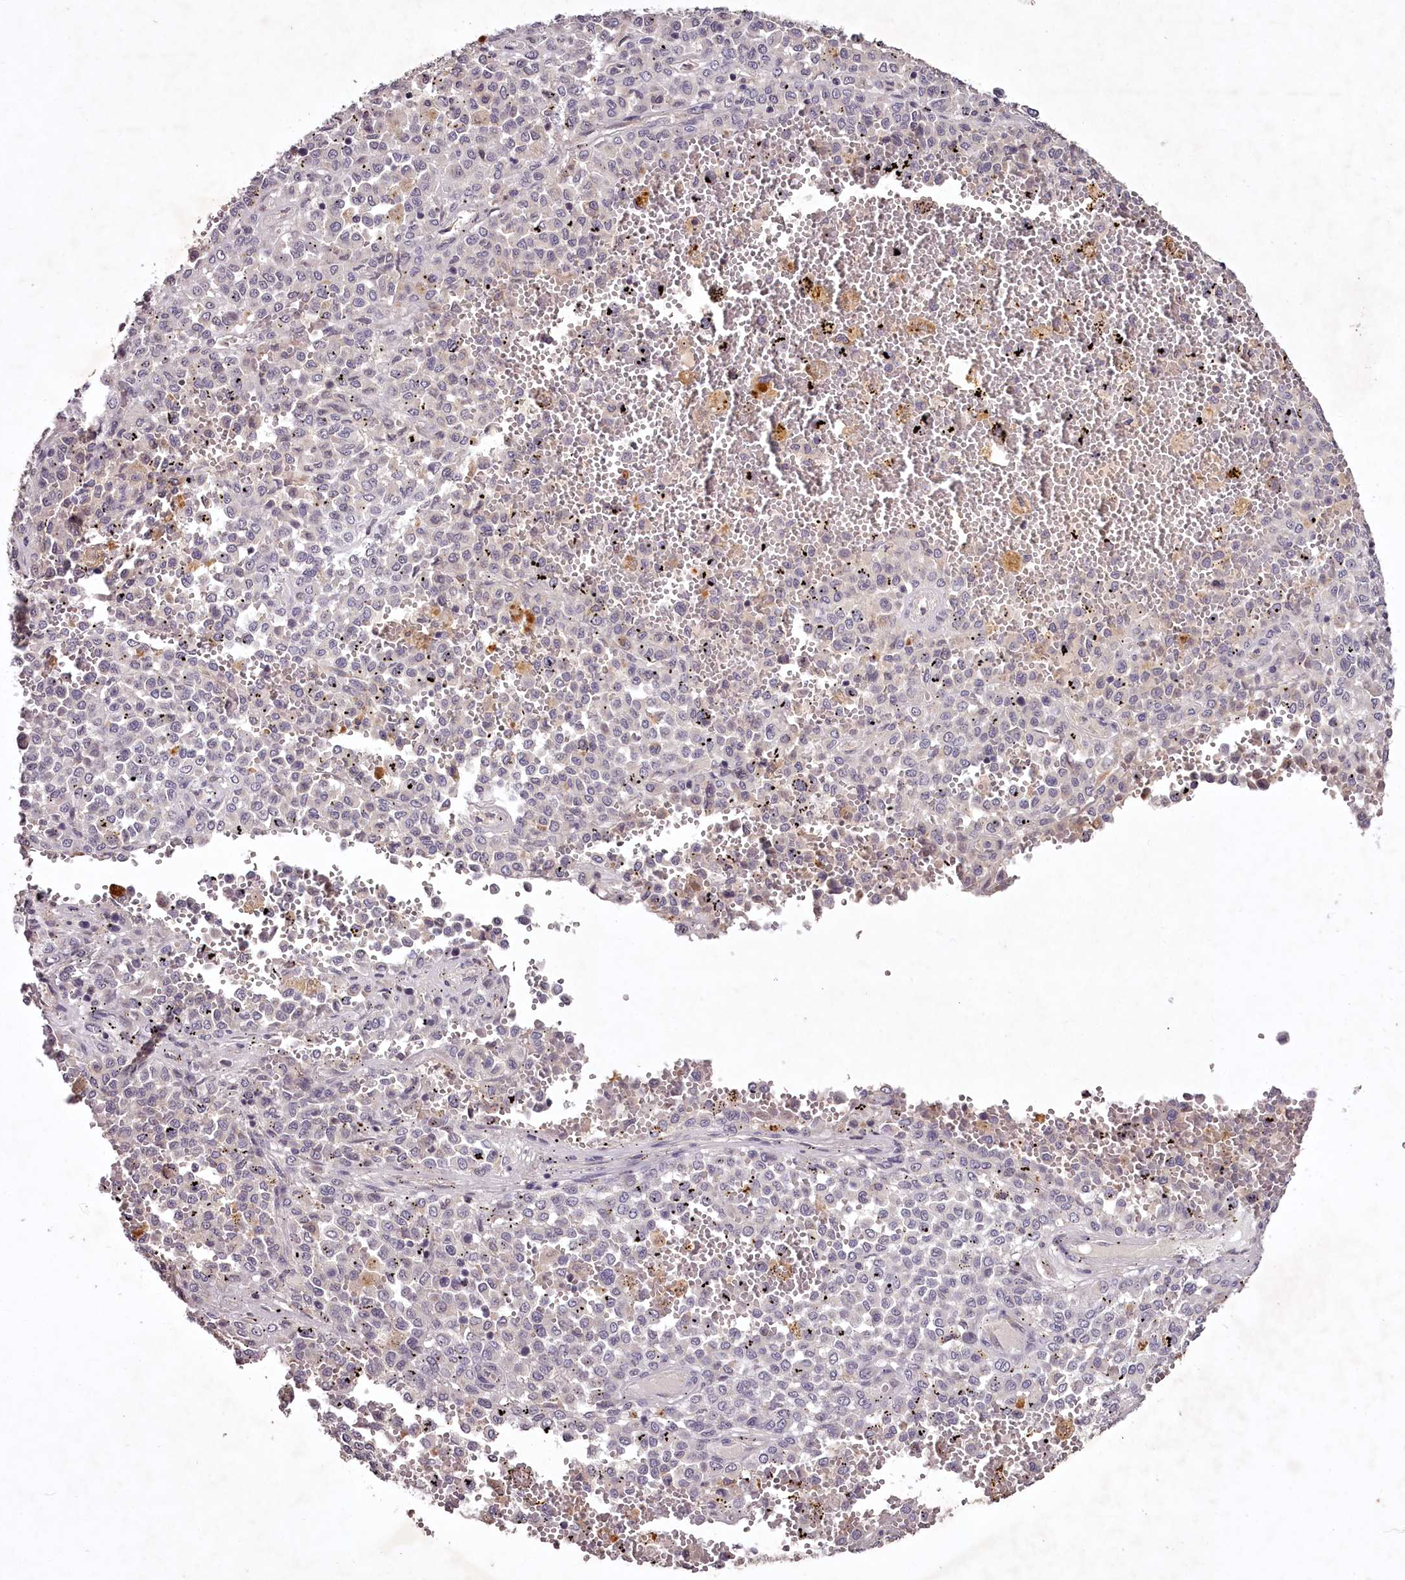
{"staining": {"intensity": "negative", "quantity": "none", "location": "none"}, "tissue": "melanoma", "cell_type": "Tumor cells", "image_type": "cancer", "snomed": [{"axis": "morphology", "description": "Malignant melanoma, Metastatic site"}, {"axis": "topography", "description": "Pancreas"}], "caption": "The IHC histopathology image has no significant positivity in tumor cells of melanoma tissue.", "gene": "RBMXL2", "patient": {"sex": "female", "age": 30}}